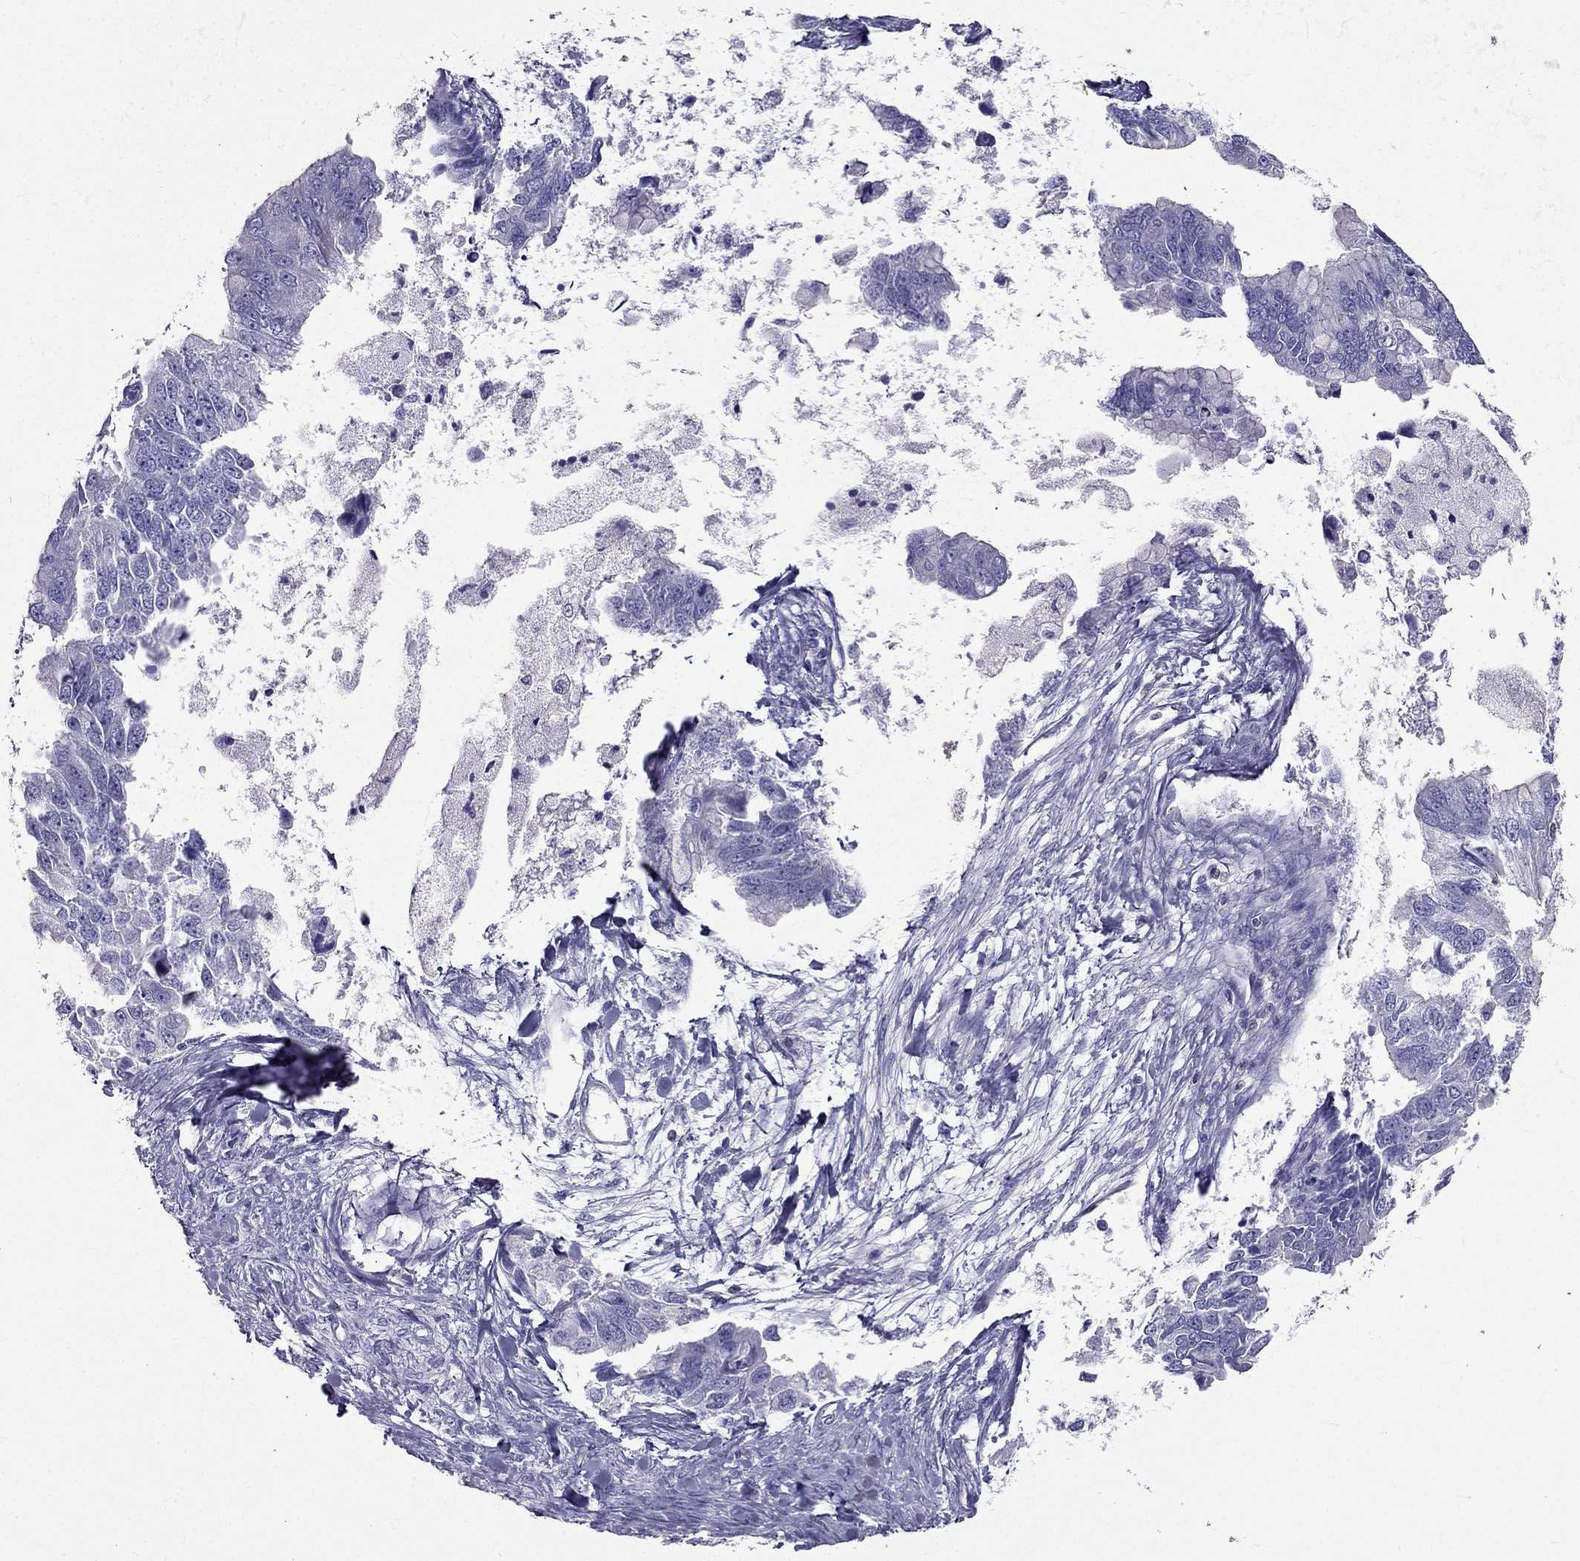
{"staining": {"intensity": "negative", "quantity": "none", "location": "none"}, "tissue": "ovarian cancer", "cell_type": "Tumor cells", "image_type": "cancer", "snomed": [{"axis": "morphology", "description": "Cystadenocarcinoma, mucinous, NOS"}, {"axis": "topography", "description": "Ovary"}], "caption": "High power microscopy histopathology image of an immunohistochemistry (IHC) histopathology image of mucinous cystadenocarcinoma (ovarian), revealing no significant positivity in tumor cells.", "gene": "AAK1", "patient": {"sex": "female", "age": 76}}